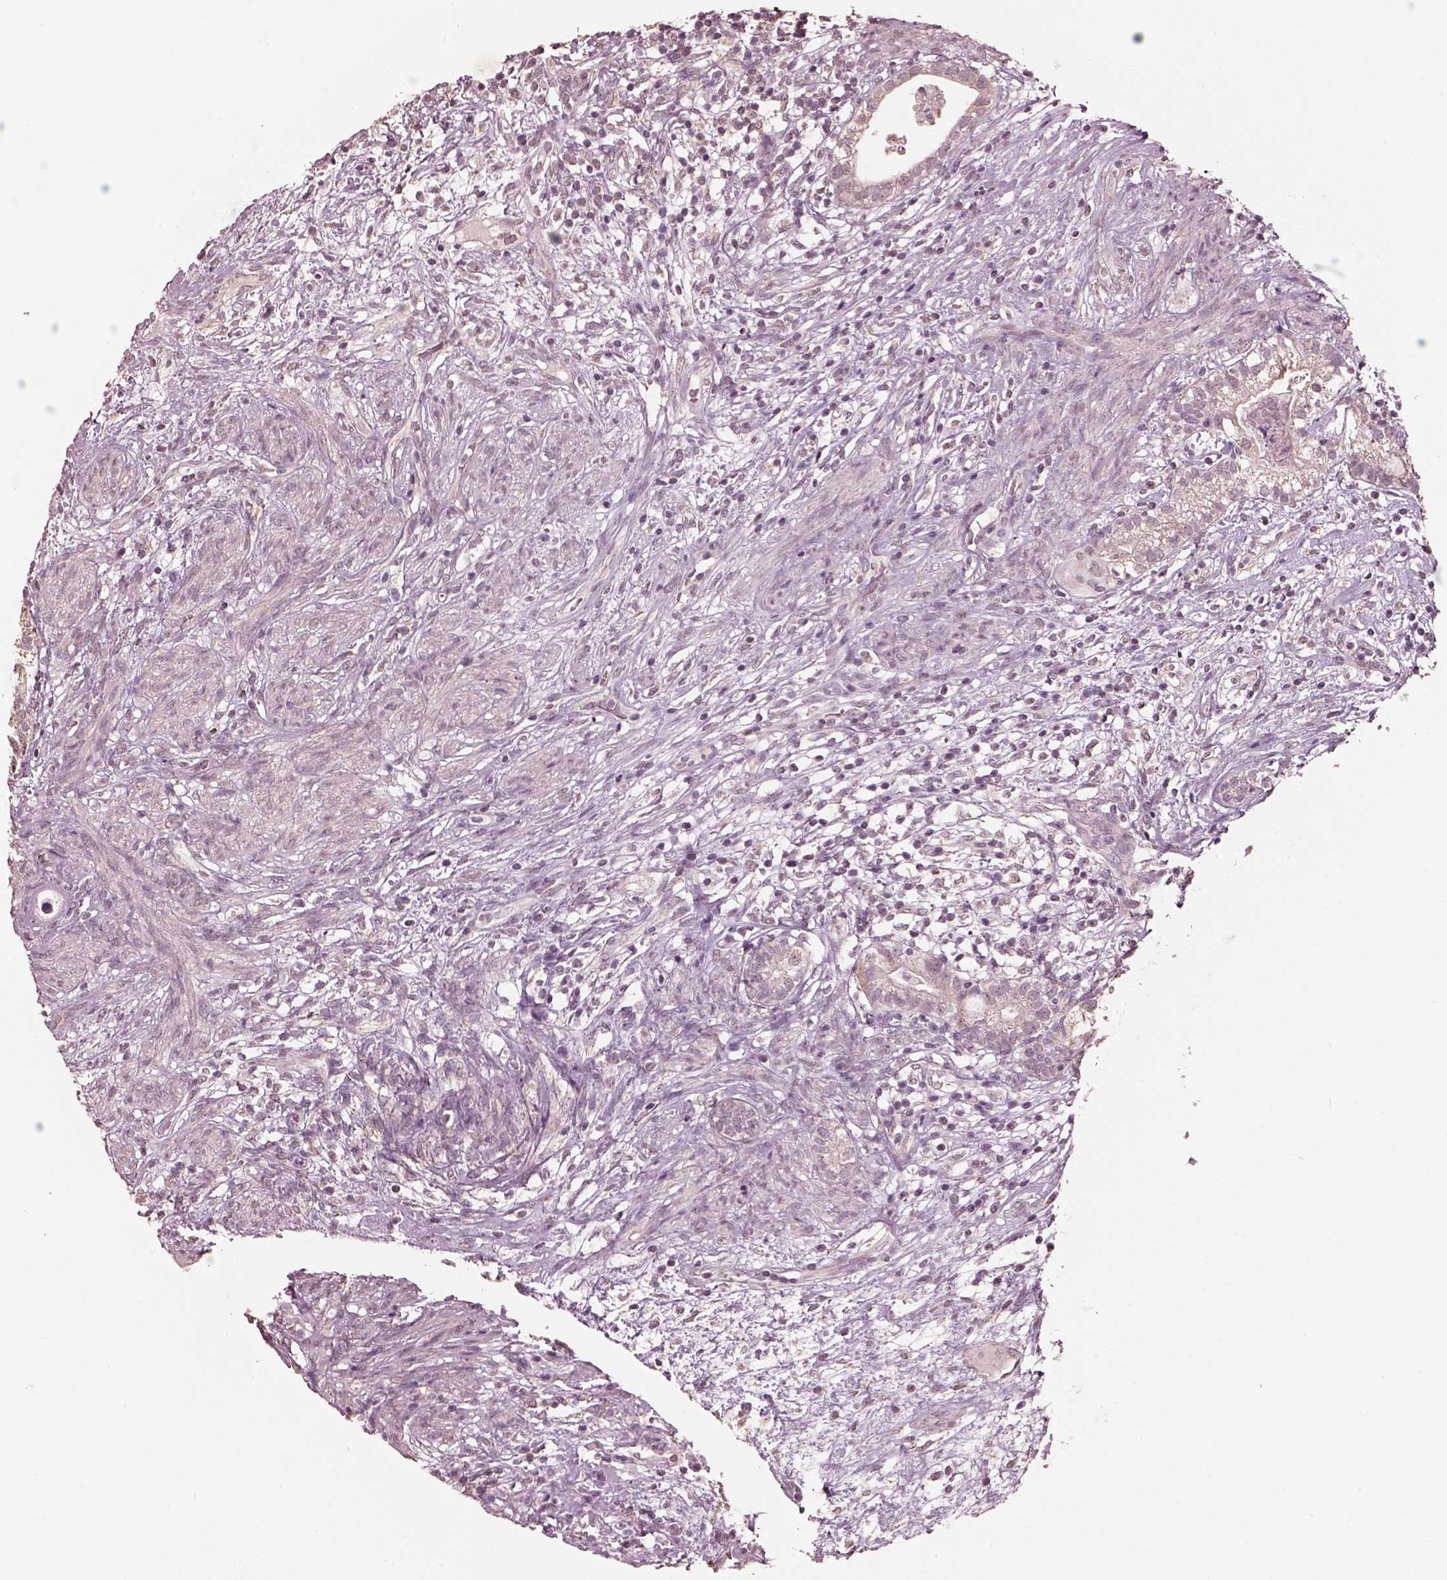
{"staining": {"intensity": "negative", "quantity": "none", "location": "none"}, "tissue": "testis cancer", "cell_type": "Tumor cells", "image_type": "cancer", "snomed": [{"axis": "morphology", "description": "Seminoma, NOS"}, {"axis": "morphology", "description": "Carcinoma, Embryonal, NOS"}, {"axis": "topography", "description": "Testis"}], "caption": "This image is of embryonal carcinoma (testis) stained with immunohistochemistry (IHC) to label a protein in brown with the nuclei are counter-stained blue. There is no positivity in tumor cells.", "gene": "SLC7A4", "patient": {"sex": "male", "age": 41}}